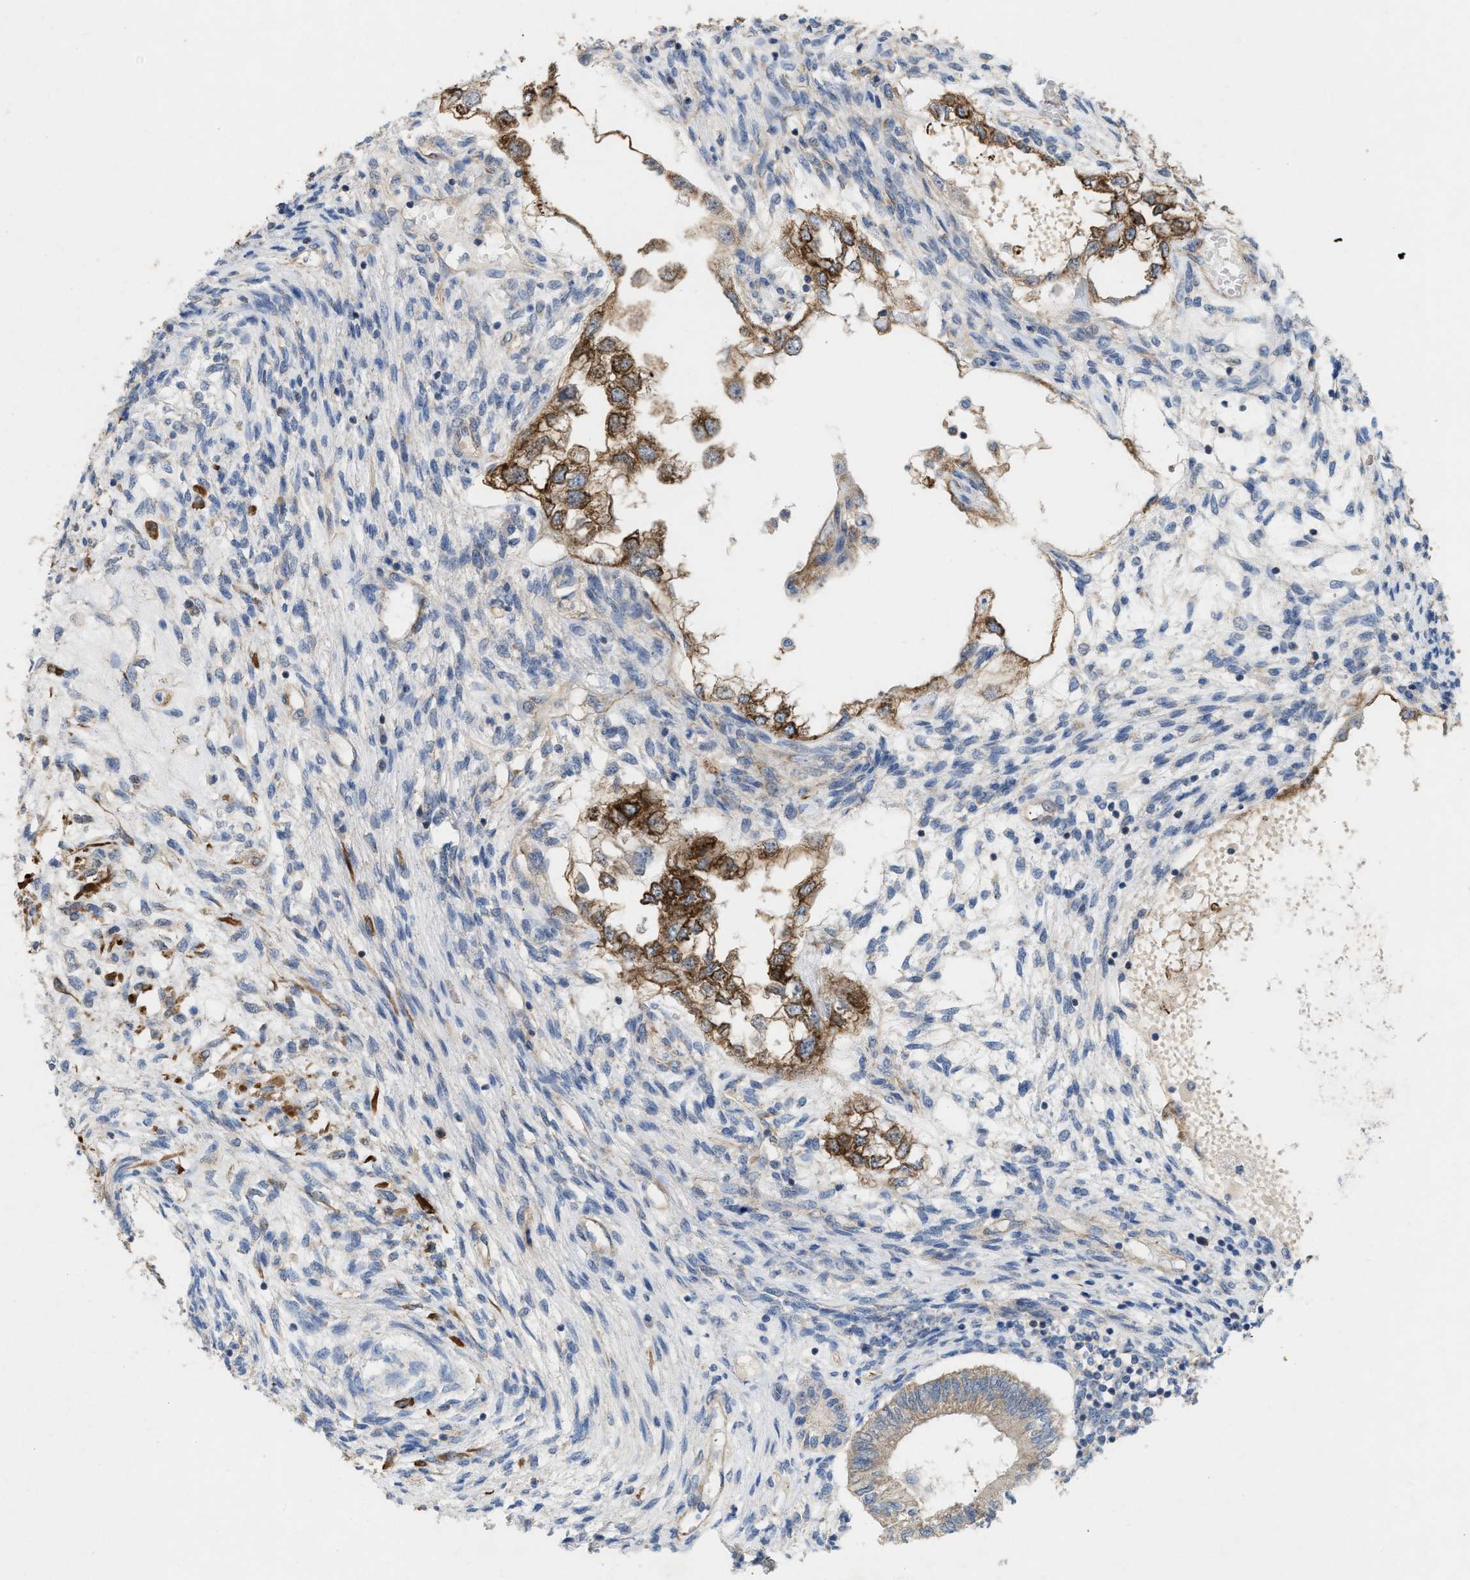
{"staining": {"intensity": "strong", "quantity": ">75%", "location": "cytoplasmic/membranous"}, "tissue": "testis cancer", "cell_type": "Tumor cells", "image_type": "cancer", "snomed": [{"axis": "morphology", "description": "Seminoma, NOS"}, {"axis": "topography", "description": "Testis"}], "caption": "DAB immunohistochemical staining of human seminoma (testis) displays strong cytoplasmic/membranous protein staining in approximately >75% of tumor cells.", "gene": "UBAP2", "patient": {"sex": "male", "age": 28}}